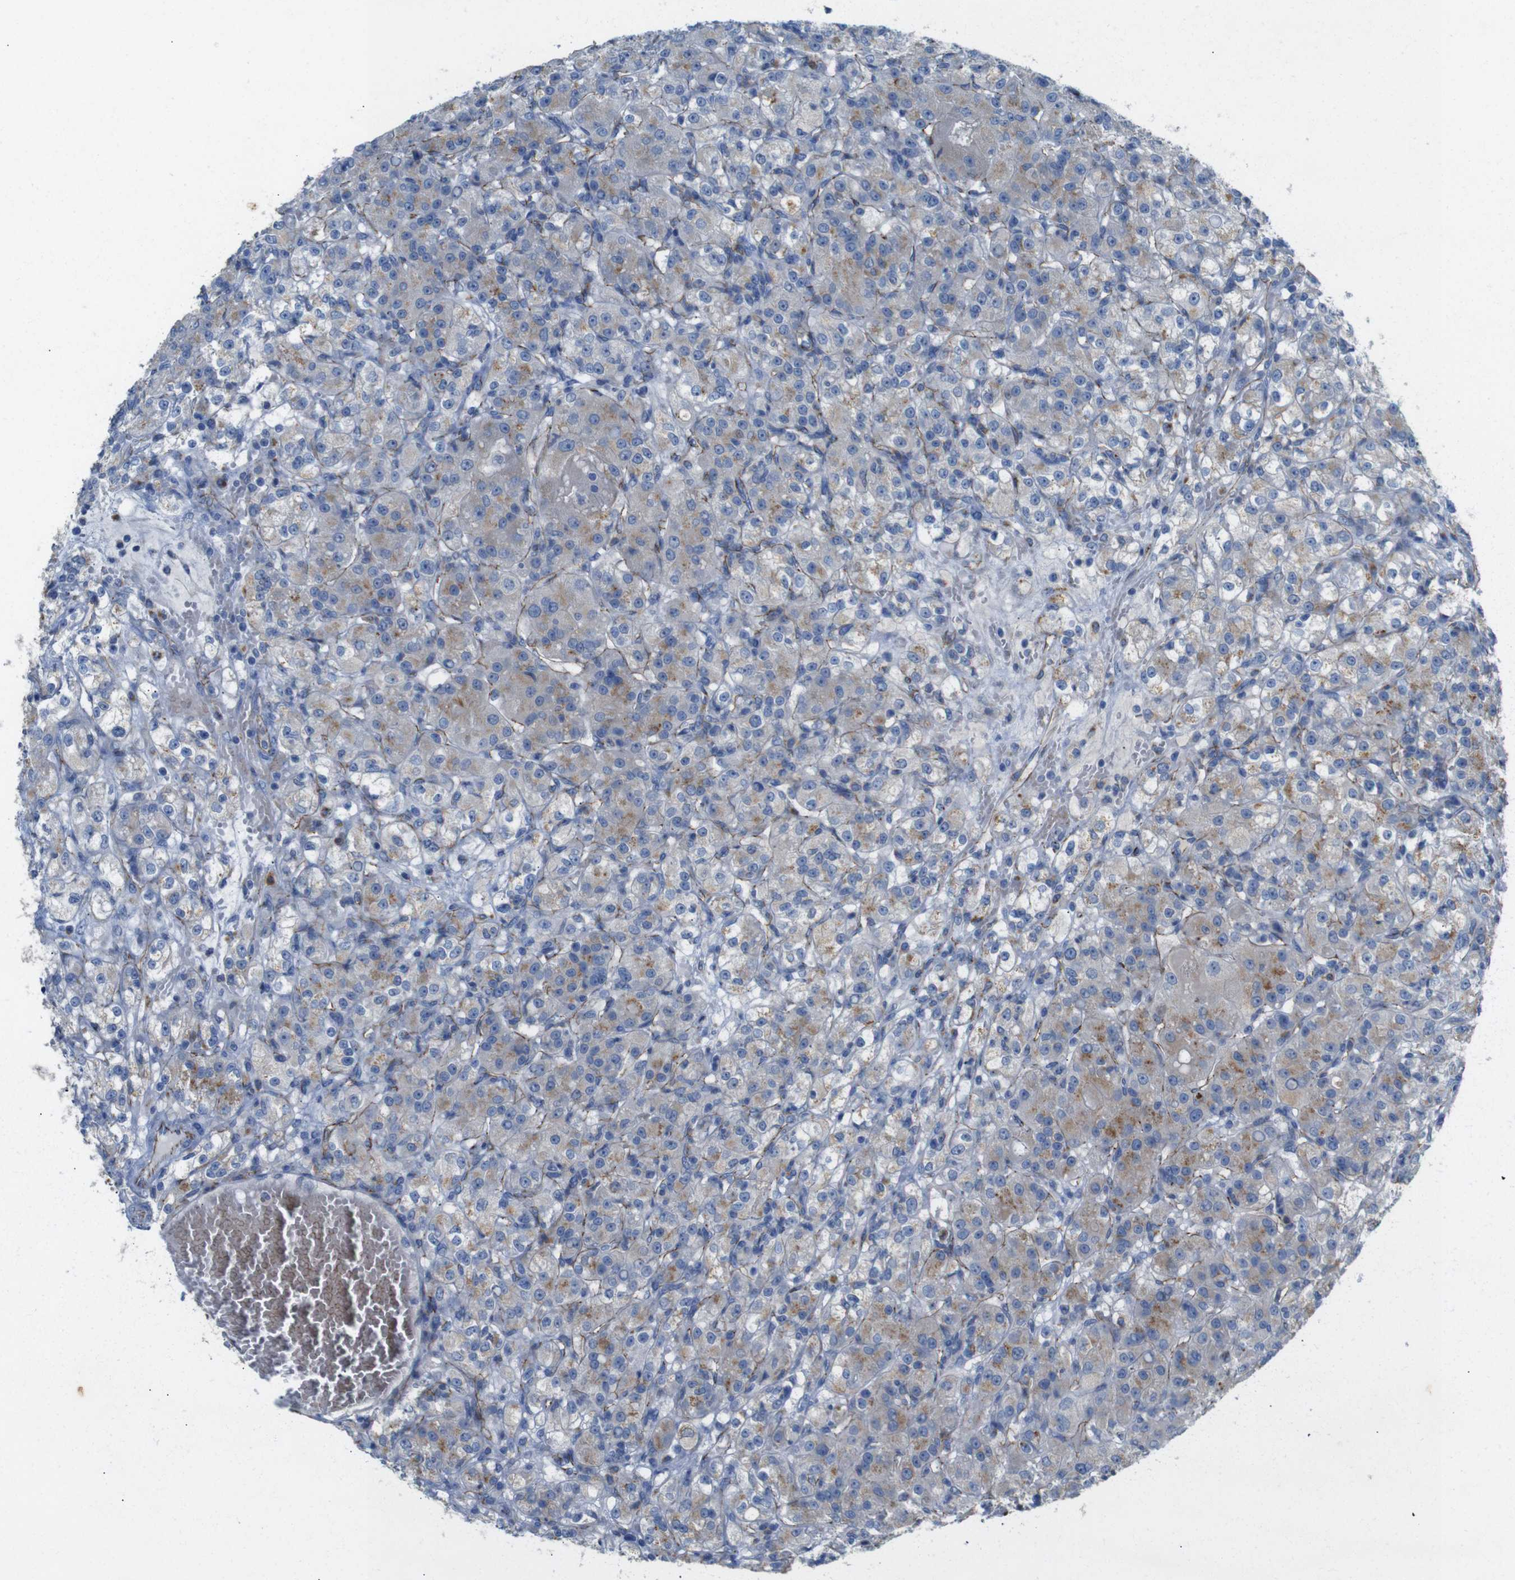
{"staining": {"intensity": "weak", "quantity": "25%-75%", "location": "cytoplasmic/membranous"}, "tissue": "renal cancer", "cell_type": "Tumor cells", "image_type": "cancer", "snomed": [{"axis": "morphology", "description": "Normal tissue, NOS"}, {"axis": "morphology", "description": "Adenocarcinoma, NOS"}, {"axis": "topography", "description": "Kidney"}], "caption": "Renal cancer stained with a protein marker reveals weak staining in tumor cells.", "gene": "NHLRC3", "patient": {"sex": "male", "age": 61}}